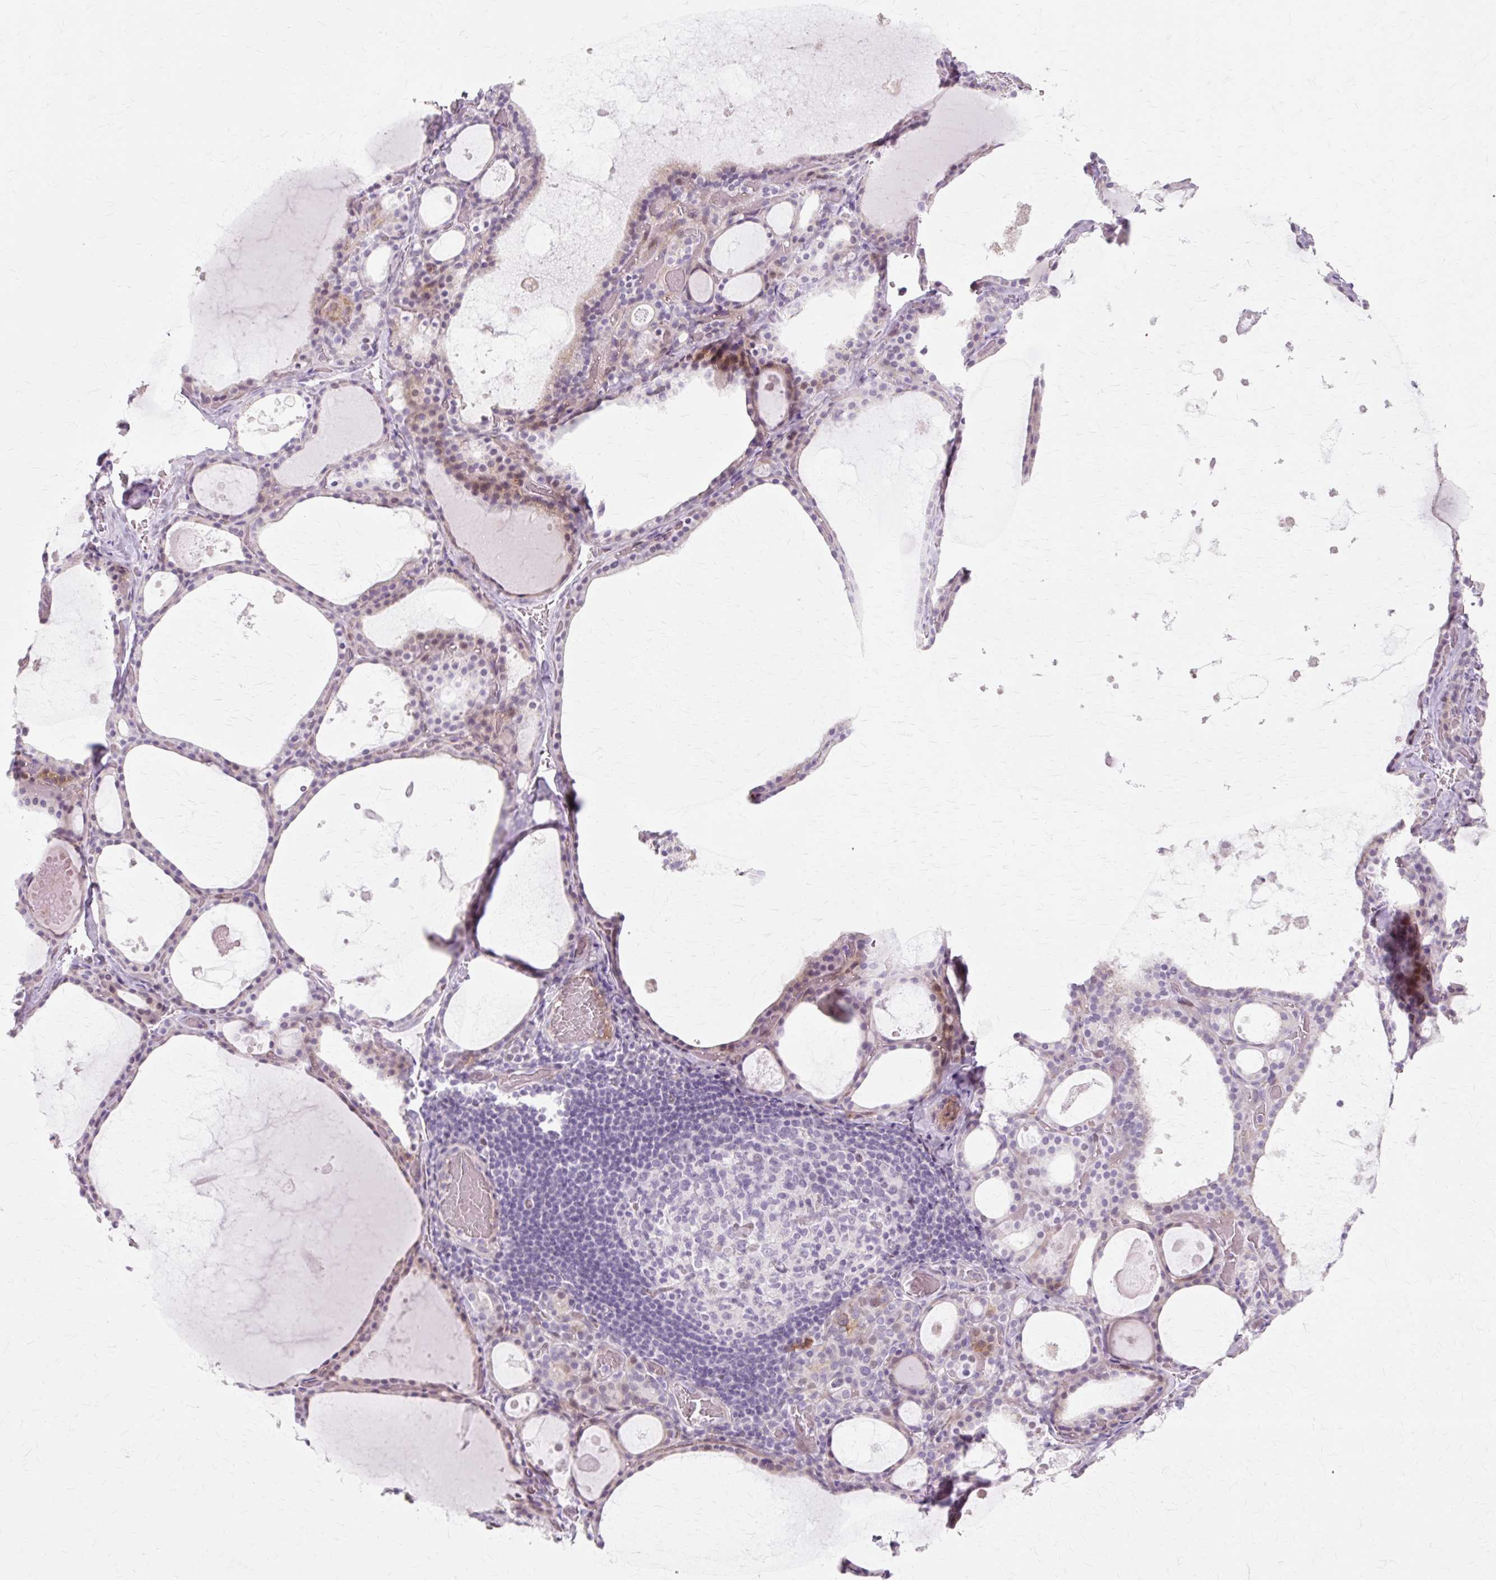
{"staining": {"intensity": "weak", "quantity": "25%-75%", "location": "cytoplasmic/membranous"}, "tissue": "thyroid gland", "cell_type": "Glandular cells", "image_type": "normal", "snomed": [{"axis": "morphology", "description": "Normal tissue, NOS"}, {"axis": "topography", "description": "Thyroid gland"}], "caption": "Immunohistochemistry (DAB) staining of unremarkable thyroid gland shows weak cytoplasmic/membranous protein expression in approximately 25%-75% of glandular cells.", "gene": "IRX2", "patient": {"sex": "male", "age": 56}}